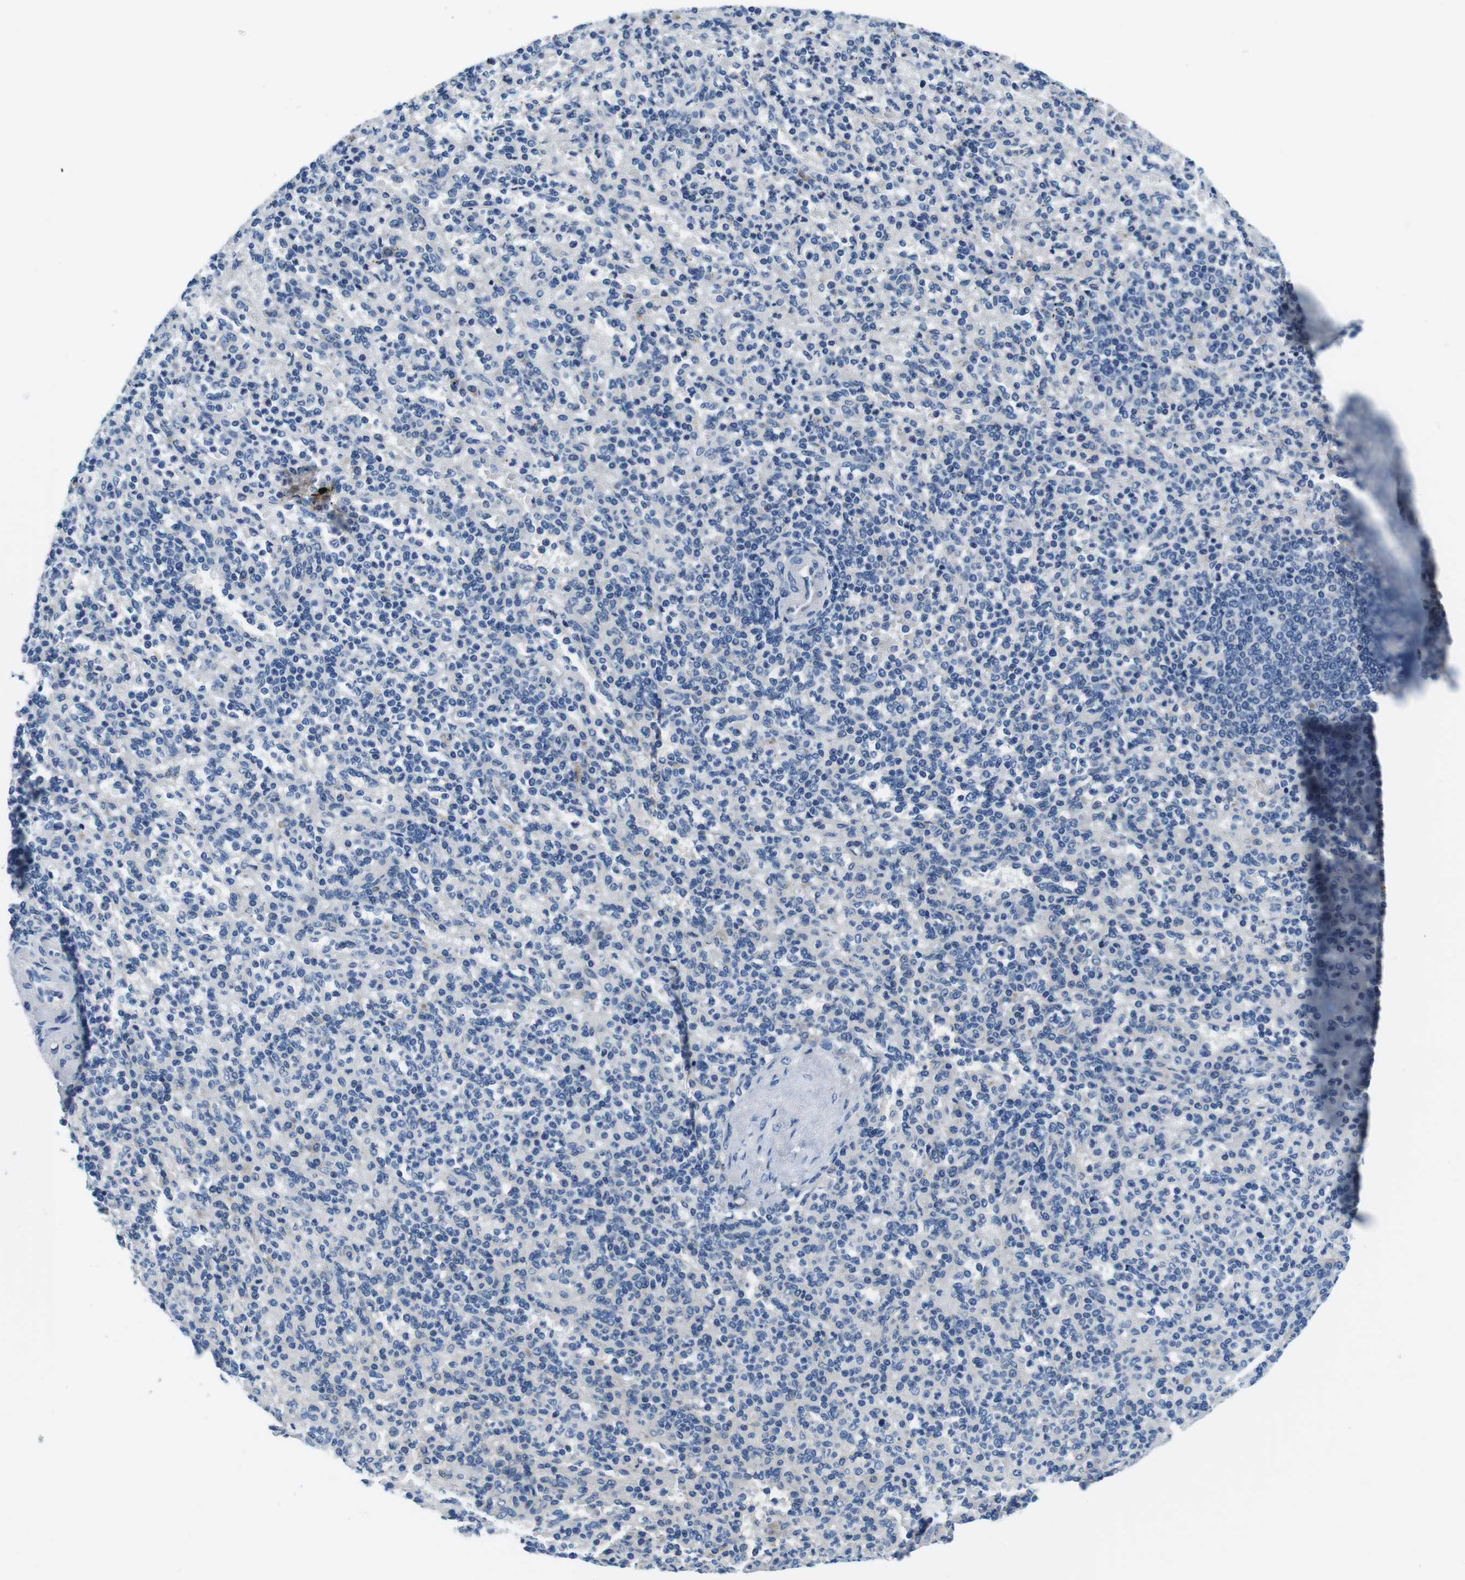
{"staining": {"intensity": "negative", "quantity": "none", "location": "none"}, "tissue": "spleen", "cell_type": "Cells in red pulp", "image_type": "normal", "snomed": [{"axis": "morphology", "description": "Normal tissue, NOS"}, {"axis": "topography", "description": "Spleen"}], "caption": "There is no significant positivity in cells in red pulp of spleen. (DAB (3,3'-diaminobenzidine) immunohistochemistry with hematoxylin counter stain).", "gene": "DENND4C", "patient": {"sex": "female", "age": 74}}